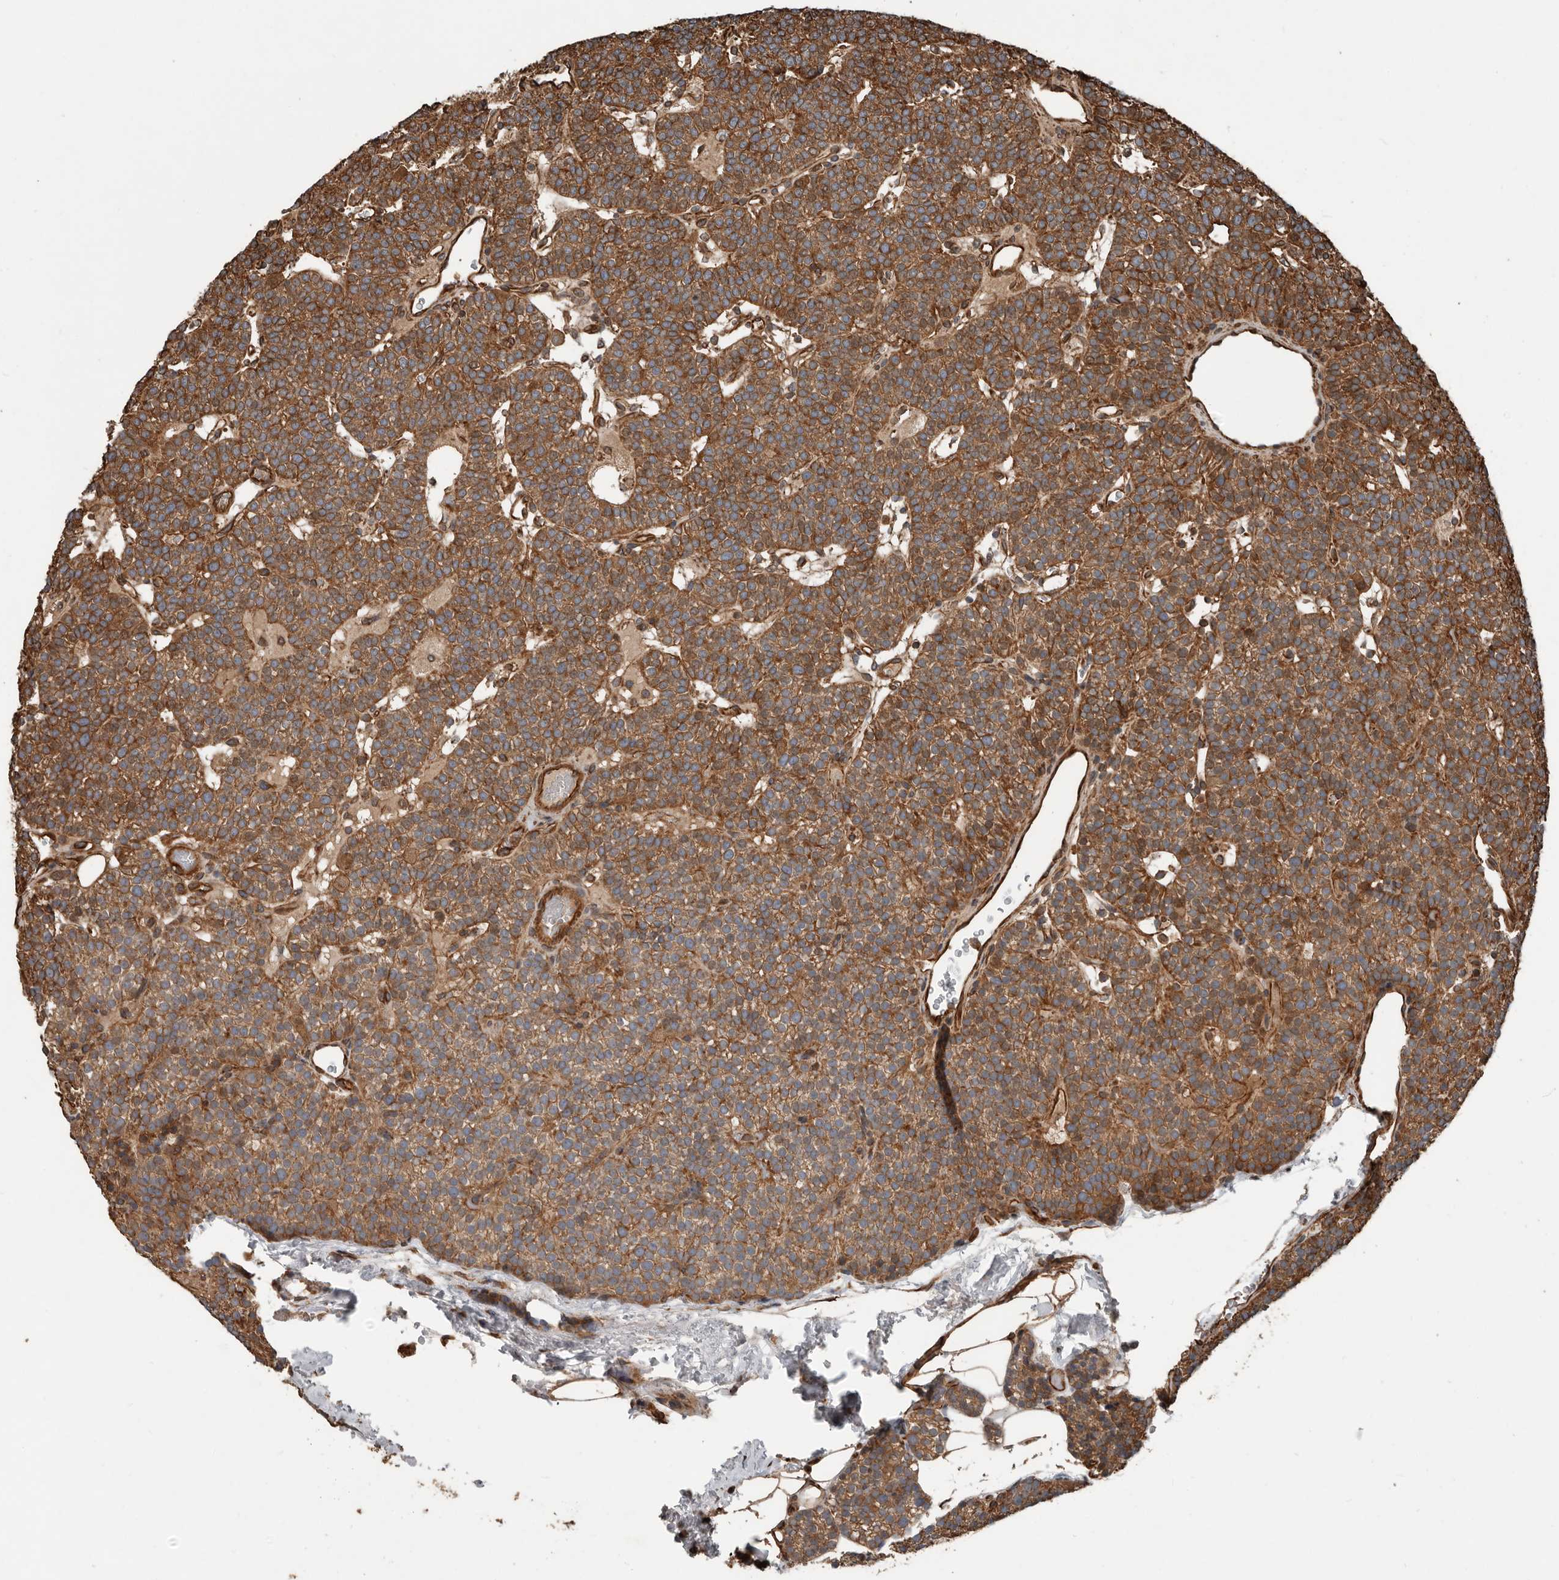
{"staining": {"intensity": "moderate", "quantity": ">75%", "location": "cytoplasmic/membranous"}, "tissue": "parathyroid gland", "cell_type": "Glandular cells", "image_type": "normal", "snomed": [{"axis": "morphology", "description": "Normal tissue, NOS"}, {"axis": "topography", "description": "Parathyroid gland"}], "caption": "Normal parathyroid gland was stained to show a protein in brown. There is medium levels of moderate cytoplasmic/membranous staining in approximately >75% of glandular cells. The staining was performed using DAB (3,3'-diaminobenzidine), with brown indicating positive protein expression. Nuclei are stained blue with hematoxylin.", "gene": "YOD1", "patient": {"sex": "male", "age": 83}}